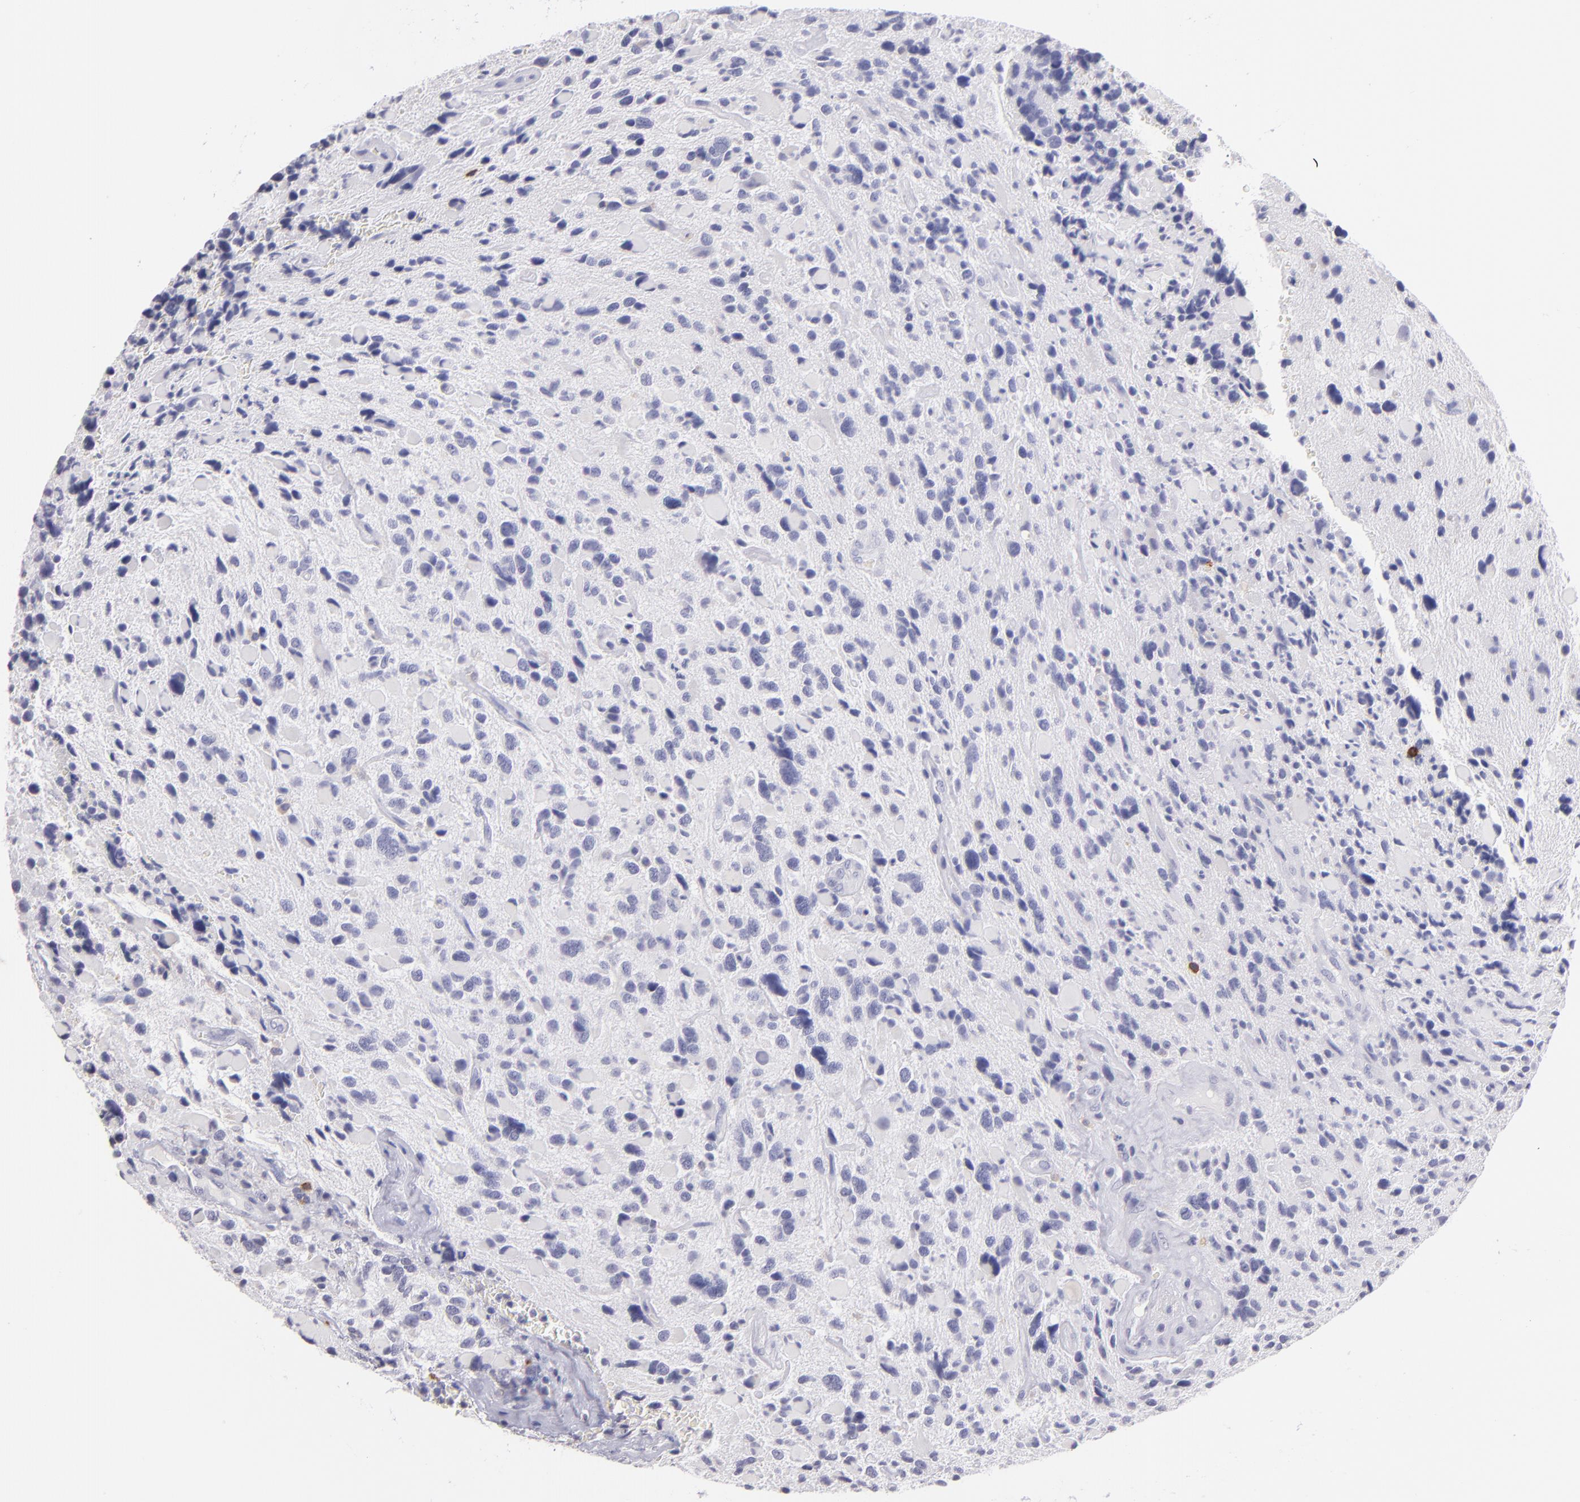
{"staining": {"intensity": "negative", "quantity": "none", "location": "none"}, "tissue": "glioma", "cell_type": "Tumor cells", "image_type": "cancer", "snomed": [{"axis": "morphology", "description": "Glioma, malignant, High grade"}, {"axis": "topography", "description": "Brain"}], "caption": "The IHC histopathology image has no significant expression in tumor cells of malignant glioma (high-grade) tissue.", "gene": "IL2RA", "patient": {"sex": "female", "age": 37}}